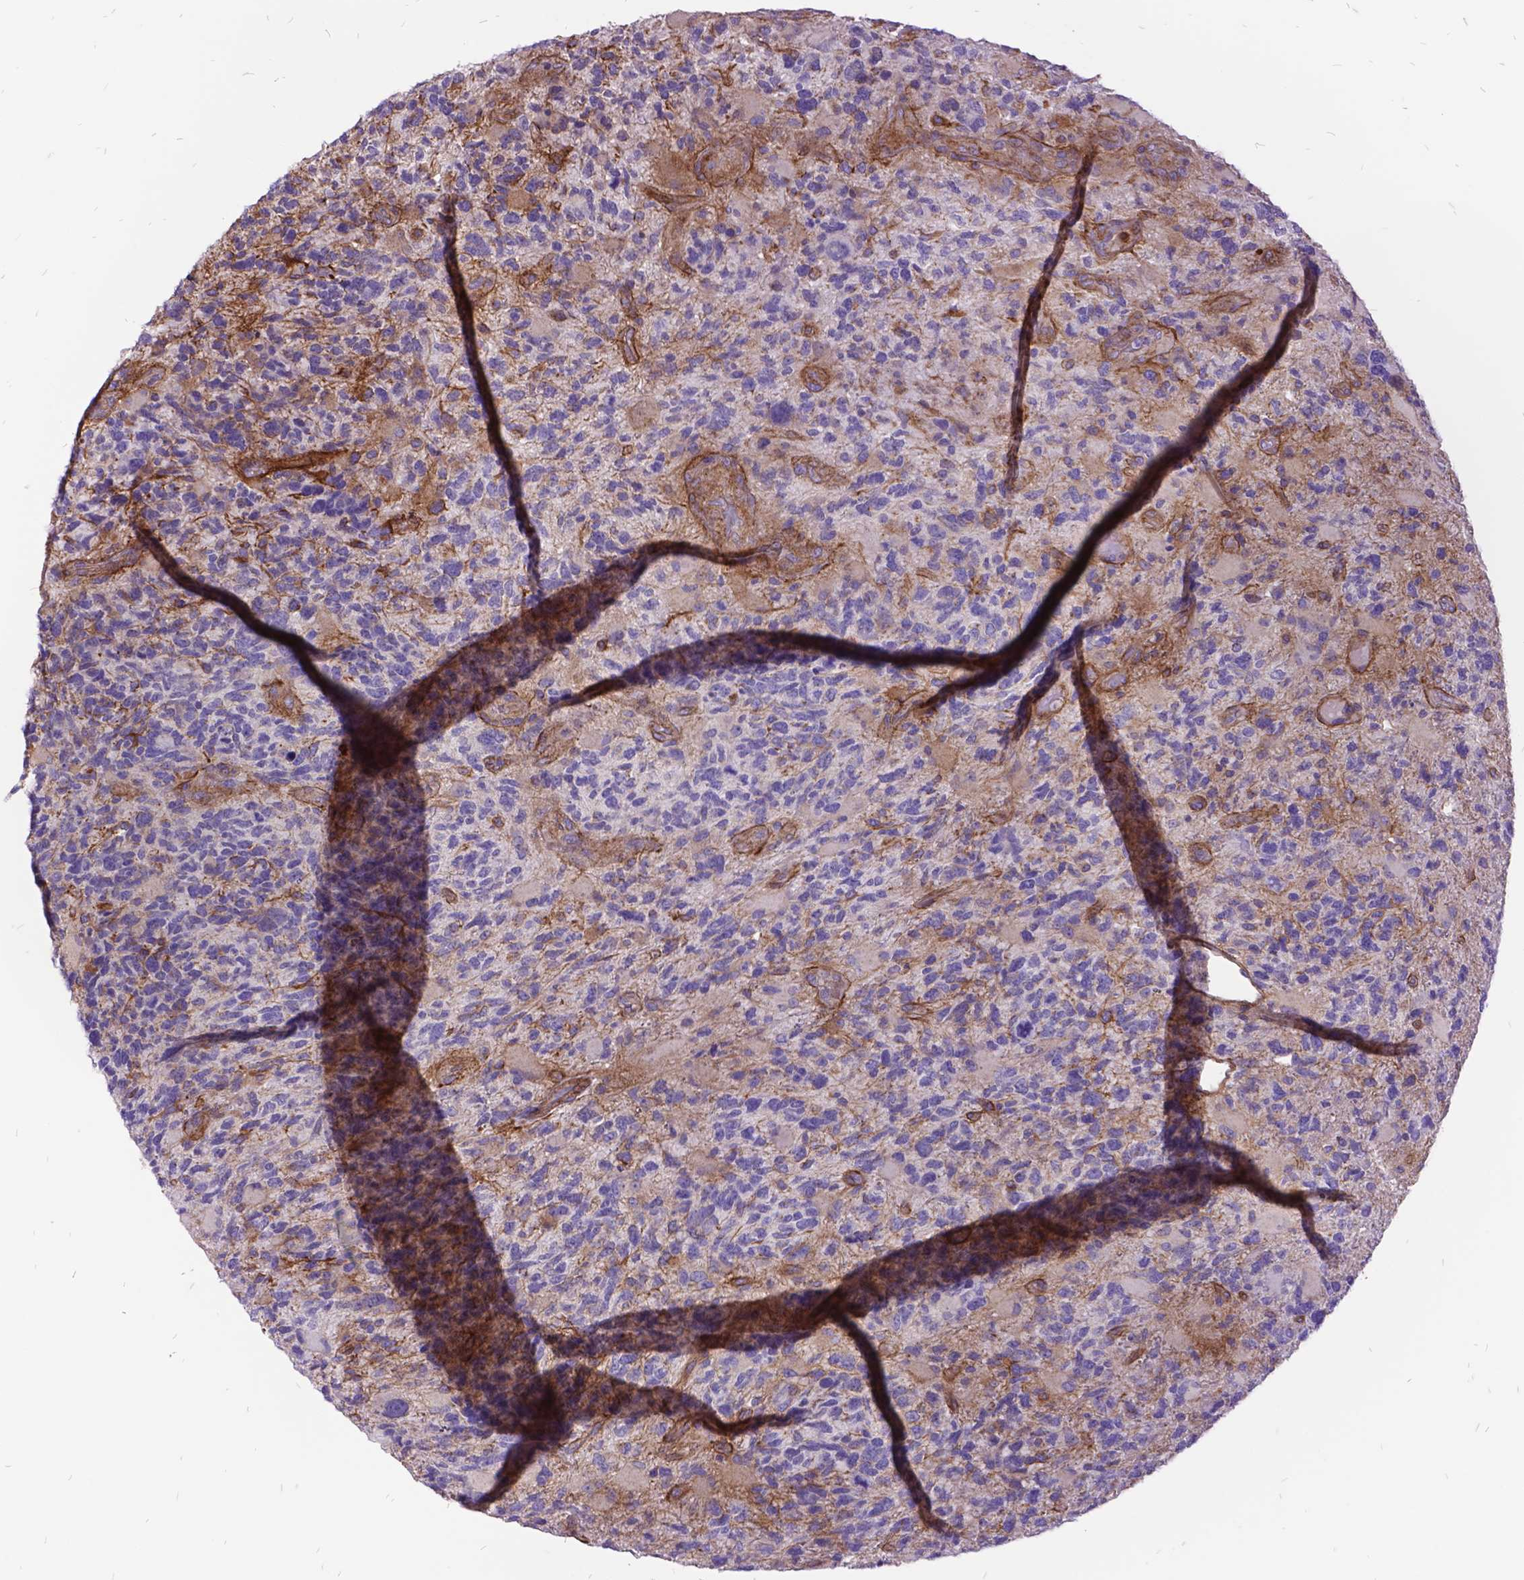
{"staining": {"intensity": "negative", "quantity": "none", "location": "none"}, "tissue": "glioma", "cell_type": "Tumor cells", "image_type": "cancer", "snomed": [{"axis": "morphology", "description": "Glioma, malignant, High grade"}, {"axis": "topography", "description": "Brain"}], "caption": "High magnification brightfield microscopy of high-grade glioma (malignant) stained with DAB (3,3'-diaminobenzidine) (brown) and counterstained with hematoxylin (blue): tumor cells show no significant expression. (Stains: DAB (3,3'-diaminobenzidine) immunohistochemistry with hematoxylin counter stain, Microscopy: brightfield microscopy at high magnification).", "gene": "GRB7", "patient": {"sex": "female", "age": 71}}